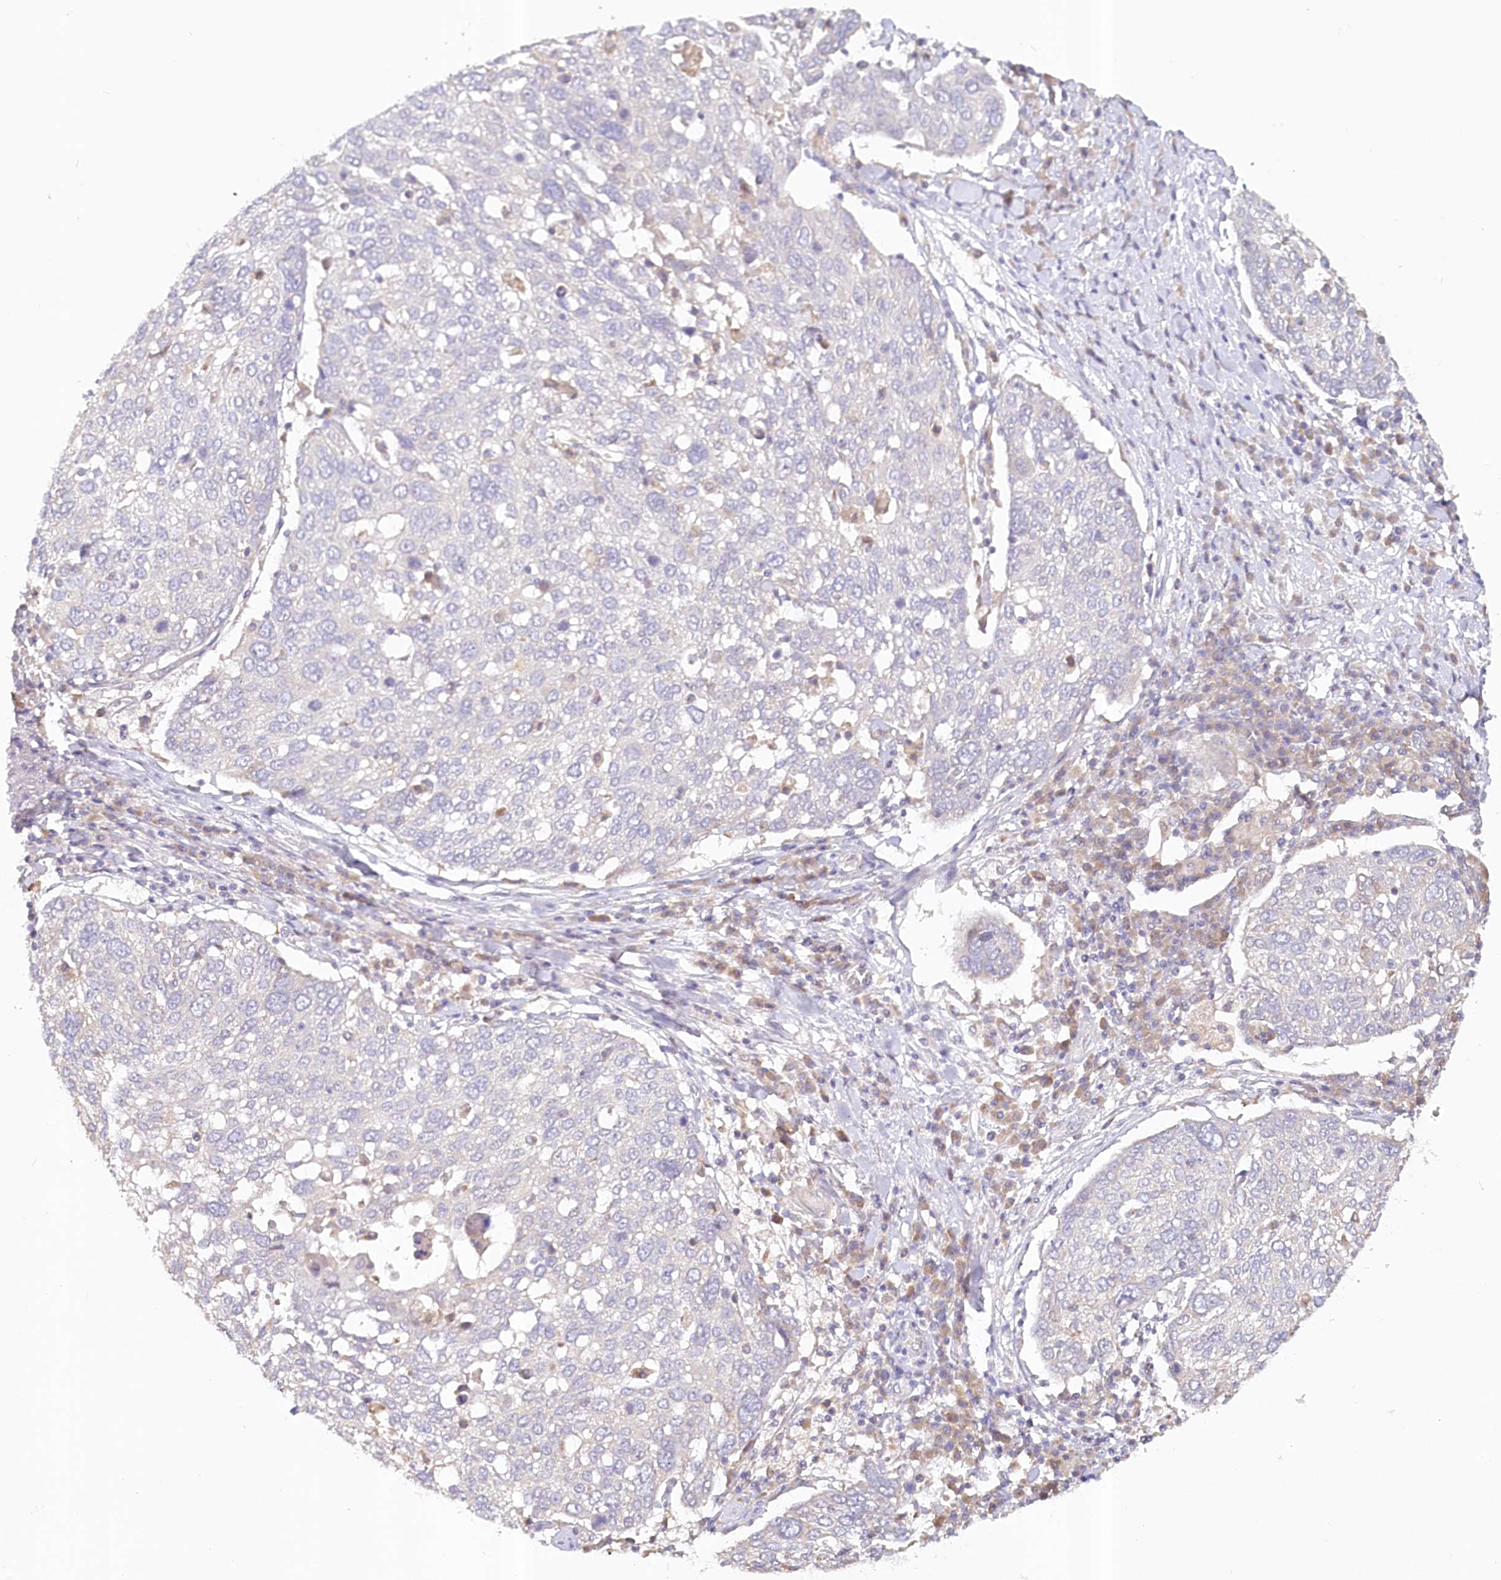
{"staining": {"intensity": "negative", "quantity": "none", "location": "none"}, "tissue": "lung cancer", "cell_type": "Tumor cells", "image_type": "cancer", "snomed": [{"axis": "morphology", "description": "Squamous cell carcinoma, NOS"}, {"axis": "topography", "description": "Lung"}], "caption": "High power microscopy image of an IHC histopathology image of squamous cell carcinoma (lung), revealing no significant staining in tumor cells. (Stains: DAB IHC with hematoxylin counter stain, Microscopy: brightfield microscopy at high magnification).", "gene": "PAIP2", "patient": {"sex": "male", "age": 65}}